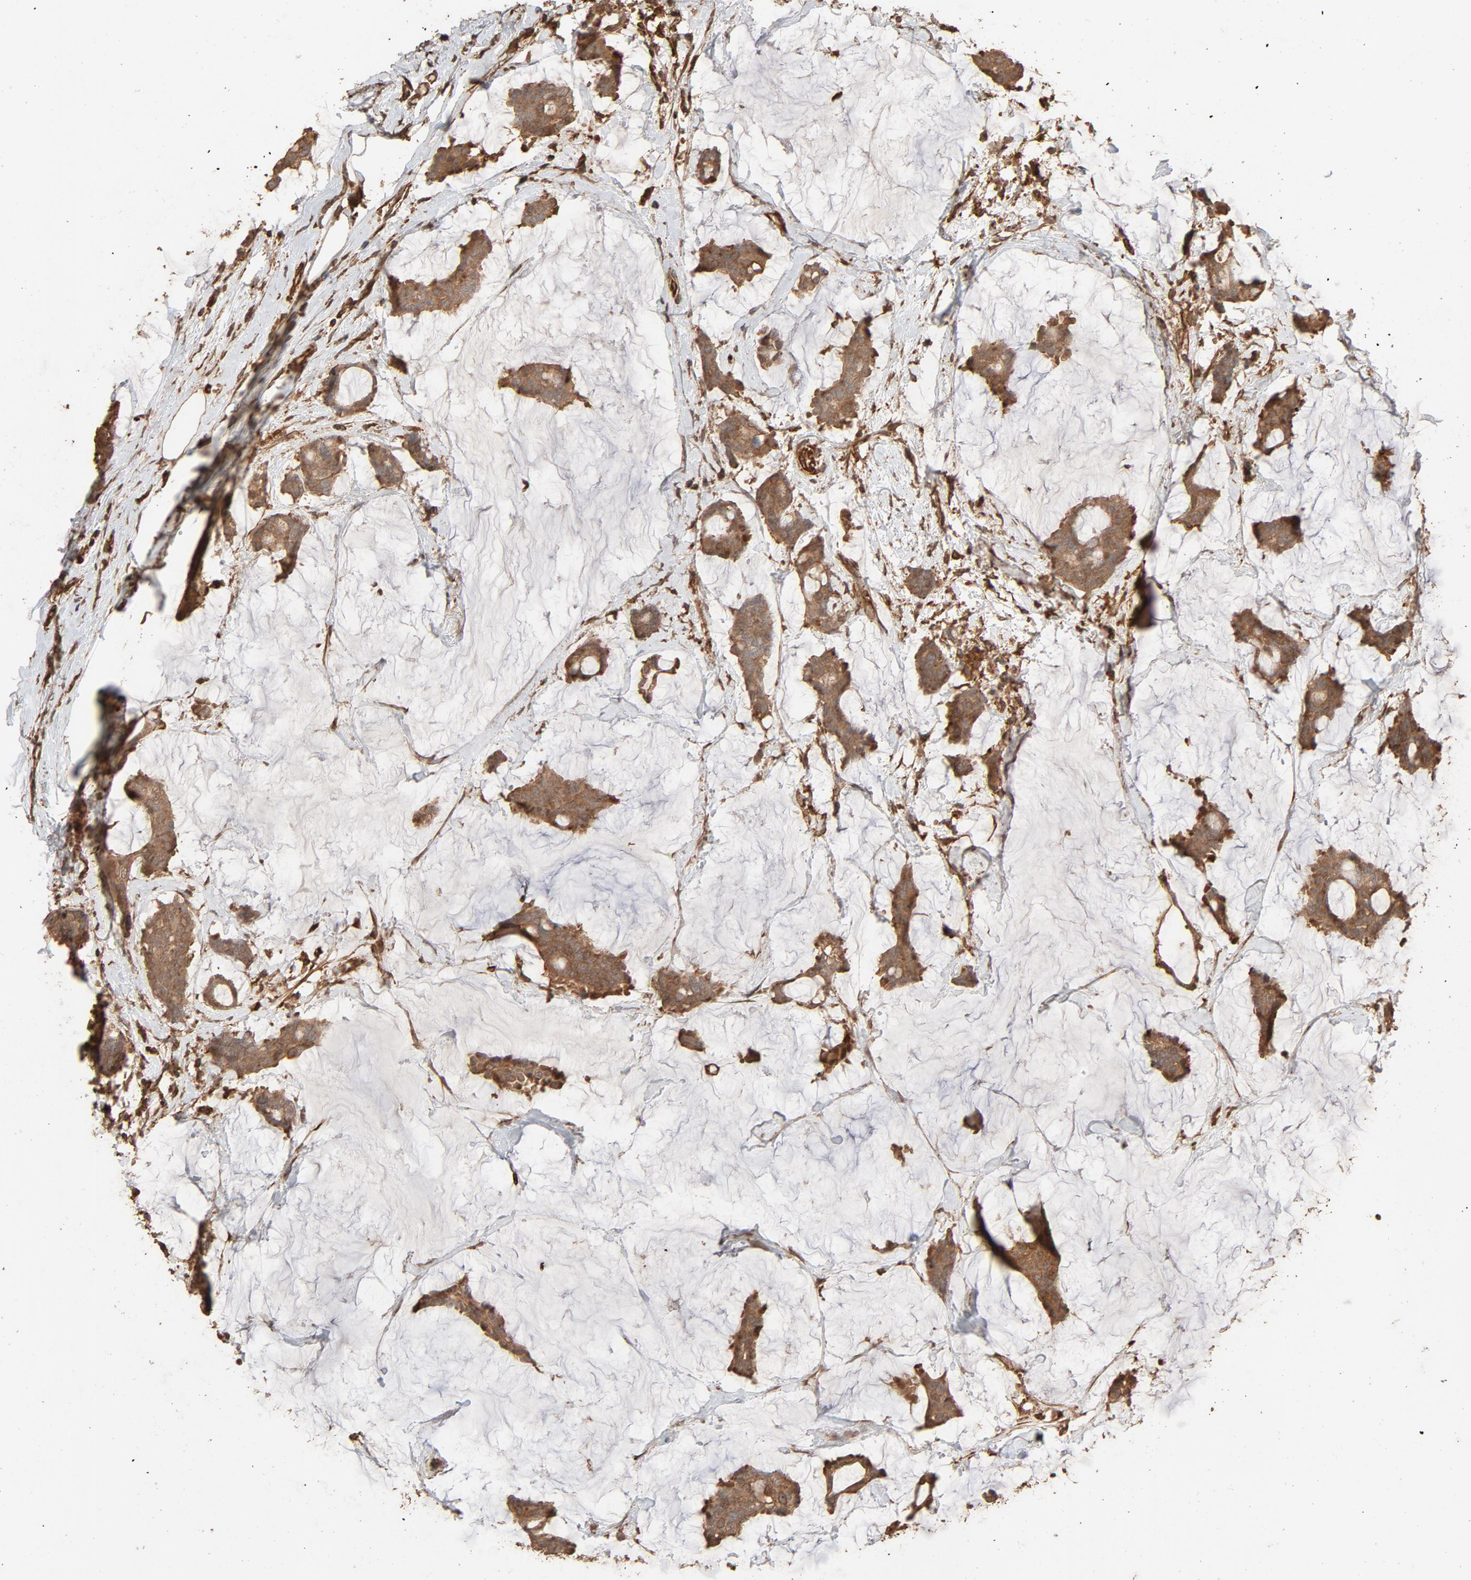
{"staining": {"intensity": "moderate", "quantity": ">75%", "location": "cytoplasmic/membranous"}, "tissue": "breast cancer", "cell_type": "Tumor cells", "image_type": "cancer", "snomed": [{"axis": "morphology", "description": "Duct carcinoma"}, {"axis": "topography", "description": "Breast"}], "caption": "Immunohistochemistry (IHC) micrograph of neoplastic tissue: breast intraductal carcinoma stained using immunohistochemistry displays medium levels of moderate protein expression localized specifically in the cytoplasmic/membranous of tumor cells, appearing as a cytoplasmic/membranous brown color.", "gene": "RPS6KA6", "patient": {"sex": "female", "age": 93}}